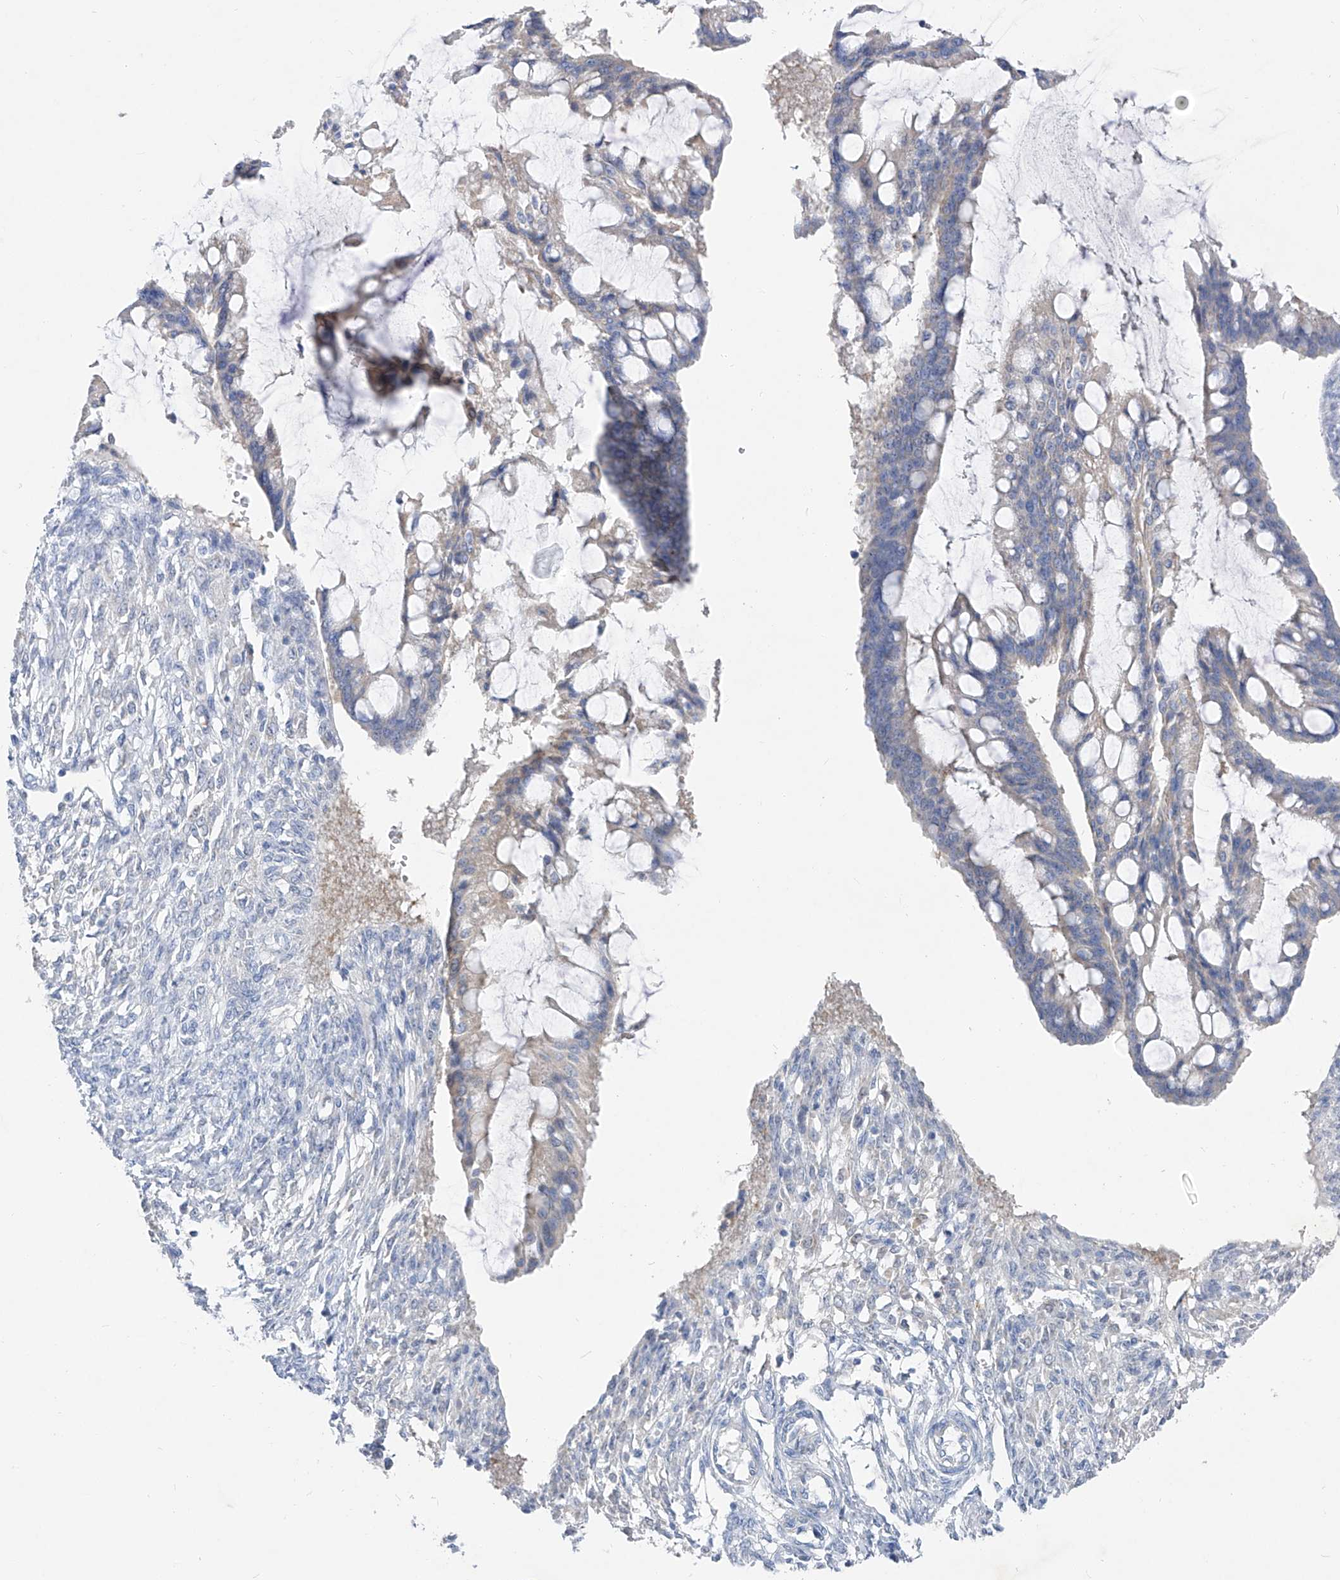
{"staining": {"intensity": "weak", "quantity": "<25%", "location": "cytoplasmic/membranous"}, "tissue": "ovarian cancer", "cell_type": "Tumor cells", "image_type": "cancer", "snomed": [{"axis": "morphology", "description": "Cystadenocarcinoma, mucinous, NOS"}, {"axis": "topography", "description": "Ovary"}], "caption": "There is no significant positivity in tumor cells of ovarian cancer (mucinous cystadenocarcinoma). (DAB (3,3'-diaminobenzidine) immunohistochemistry (IHC) with hematoxylin counter stain).", "gene": "UFL1", "patient": {"sex": "female", "age": 73}}